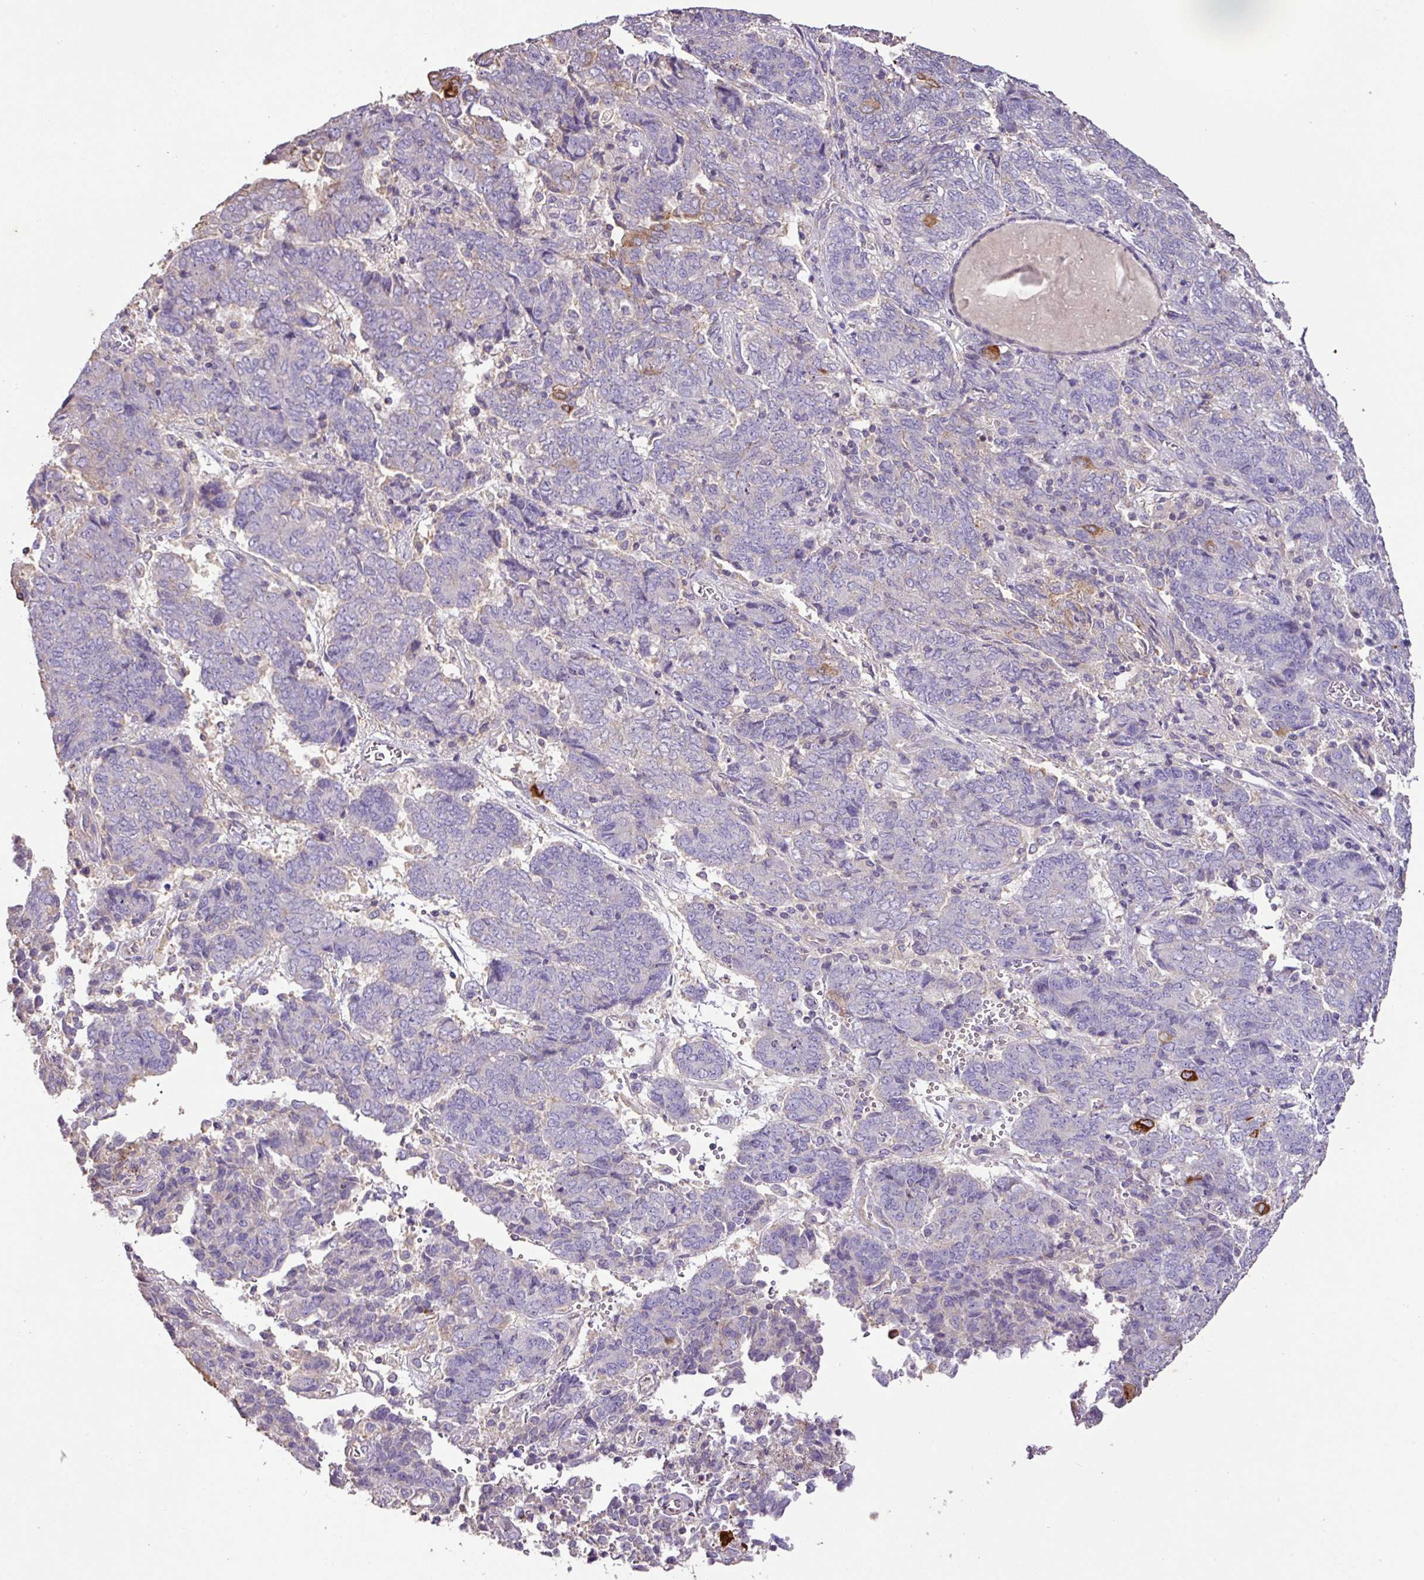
{"staining": {"intensity": "moderate", "quantity": "<25%", "location": "cytoplasmic/membranous"}, "tissue": "endometrial cancer", "cell_type": "Tumor cells", "image_type": "cancer", "snomed": [{"axis": "morphology", "description": "Adenocarcinoma, NOS"}, {"axis": "topography", "description": "Endometrium"}], "caption": "Endometrial cancer was stained to show a protein in brown. There is low levels of moderate cytoplasmic/membranous expression in about <25% of tumor cells.", "gene": "AGR3", "patient": {"sex": "female", "age": 80}}